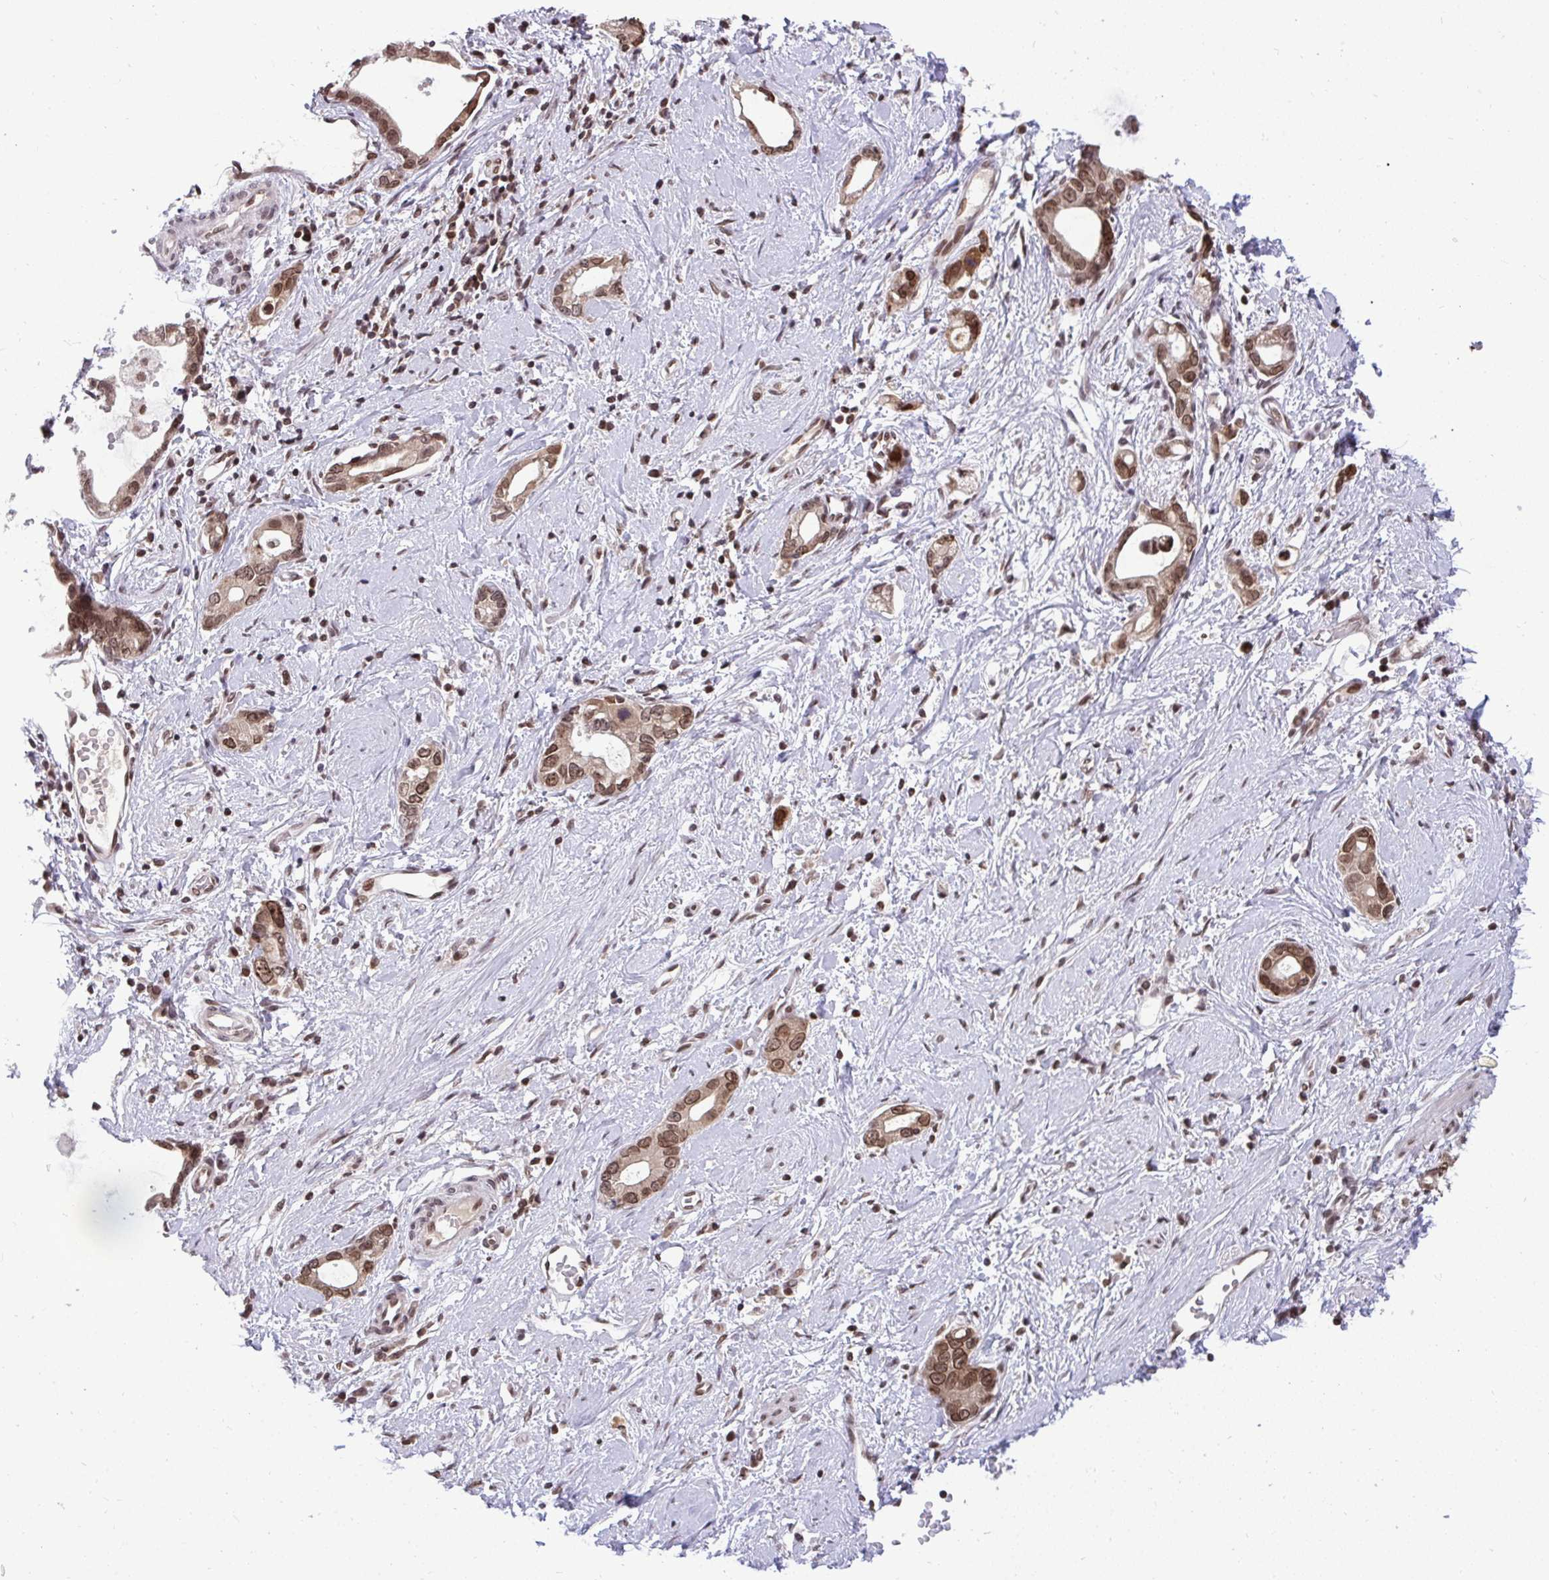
{"staining": {"intensity": "moderate", "quantity": ">75%", "location": "nuclear"}, "tissue": "stomach cancer", "cell_type": "Tumor cells", "image_type": "cancer", "snomed": [{"axis": "morphology", "description": "Adenocarcinoma, NOS"}, {"axis": "topography", "description": "Stomach"}], "caption": "Protein staining reveals moderate nuclear positivity in approximately >75% of tumor cells in stomach cancer (adenocarcinoma).", "gene": "JPT1", "patient": {"sex": "male", "age": 55}}